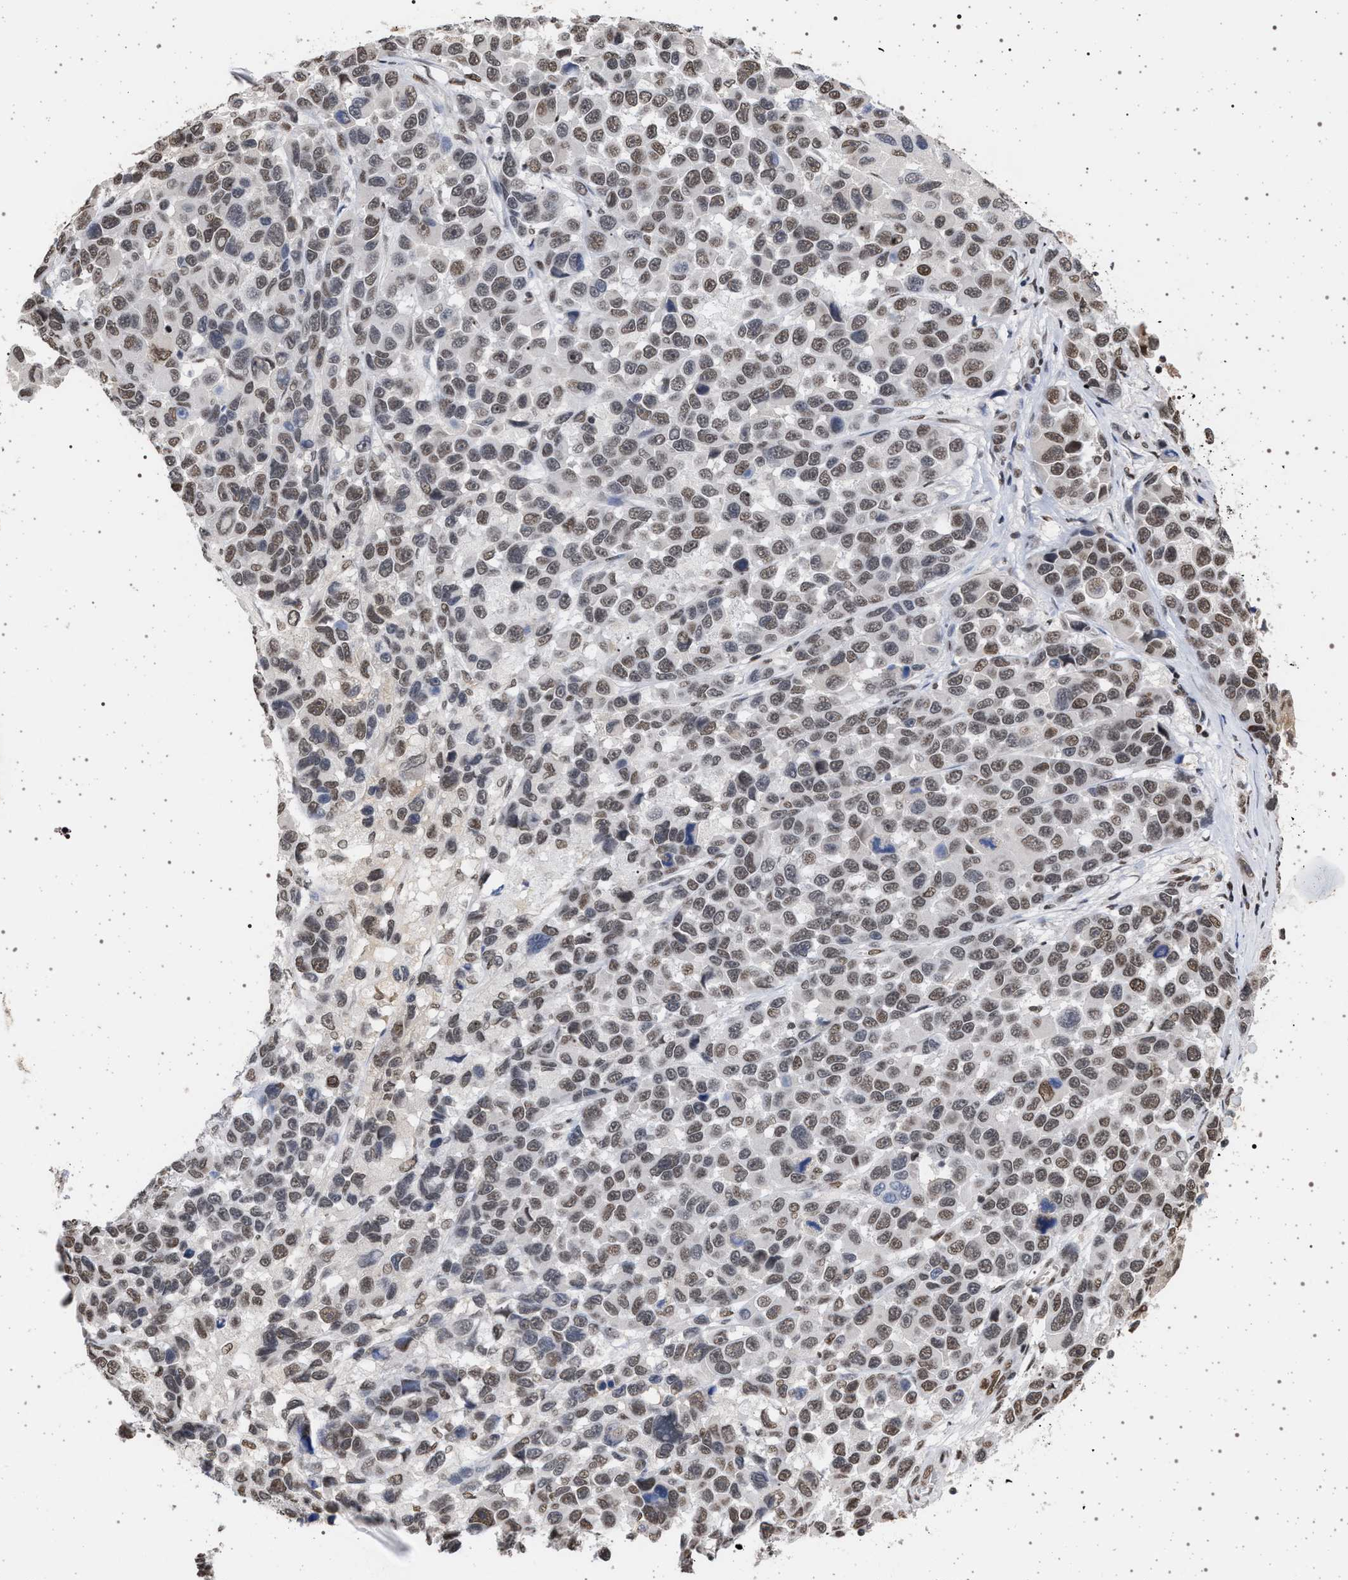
{"staining": {"intensity": "weak", "quantity": ">75%", "location": "nuclear"}, "tissue": "melanoma", "cell_type": "Tumor cells", "image_type": "cancer", "snomed": [{"axis": "morphology", "description": "Malignant melanoma, NOS"}, {"axis": "topography", "description": "Skin"}], "caption": "Protein expression analysis of malignant melanoma reveals weak nuclear staining in about >75% of tumor cells.", "gene": "PHF12", "patient": {"sex": "male", "age": 53}}